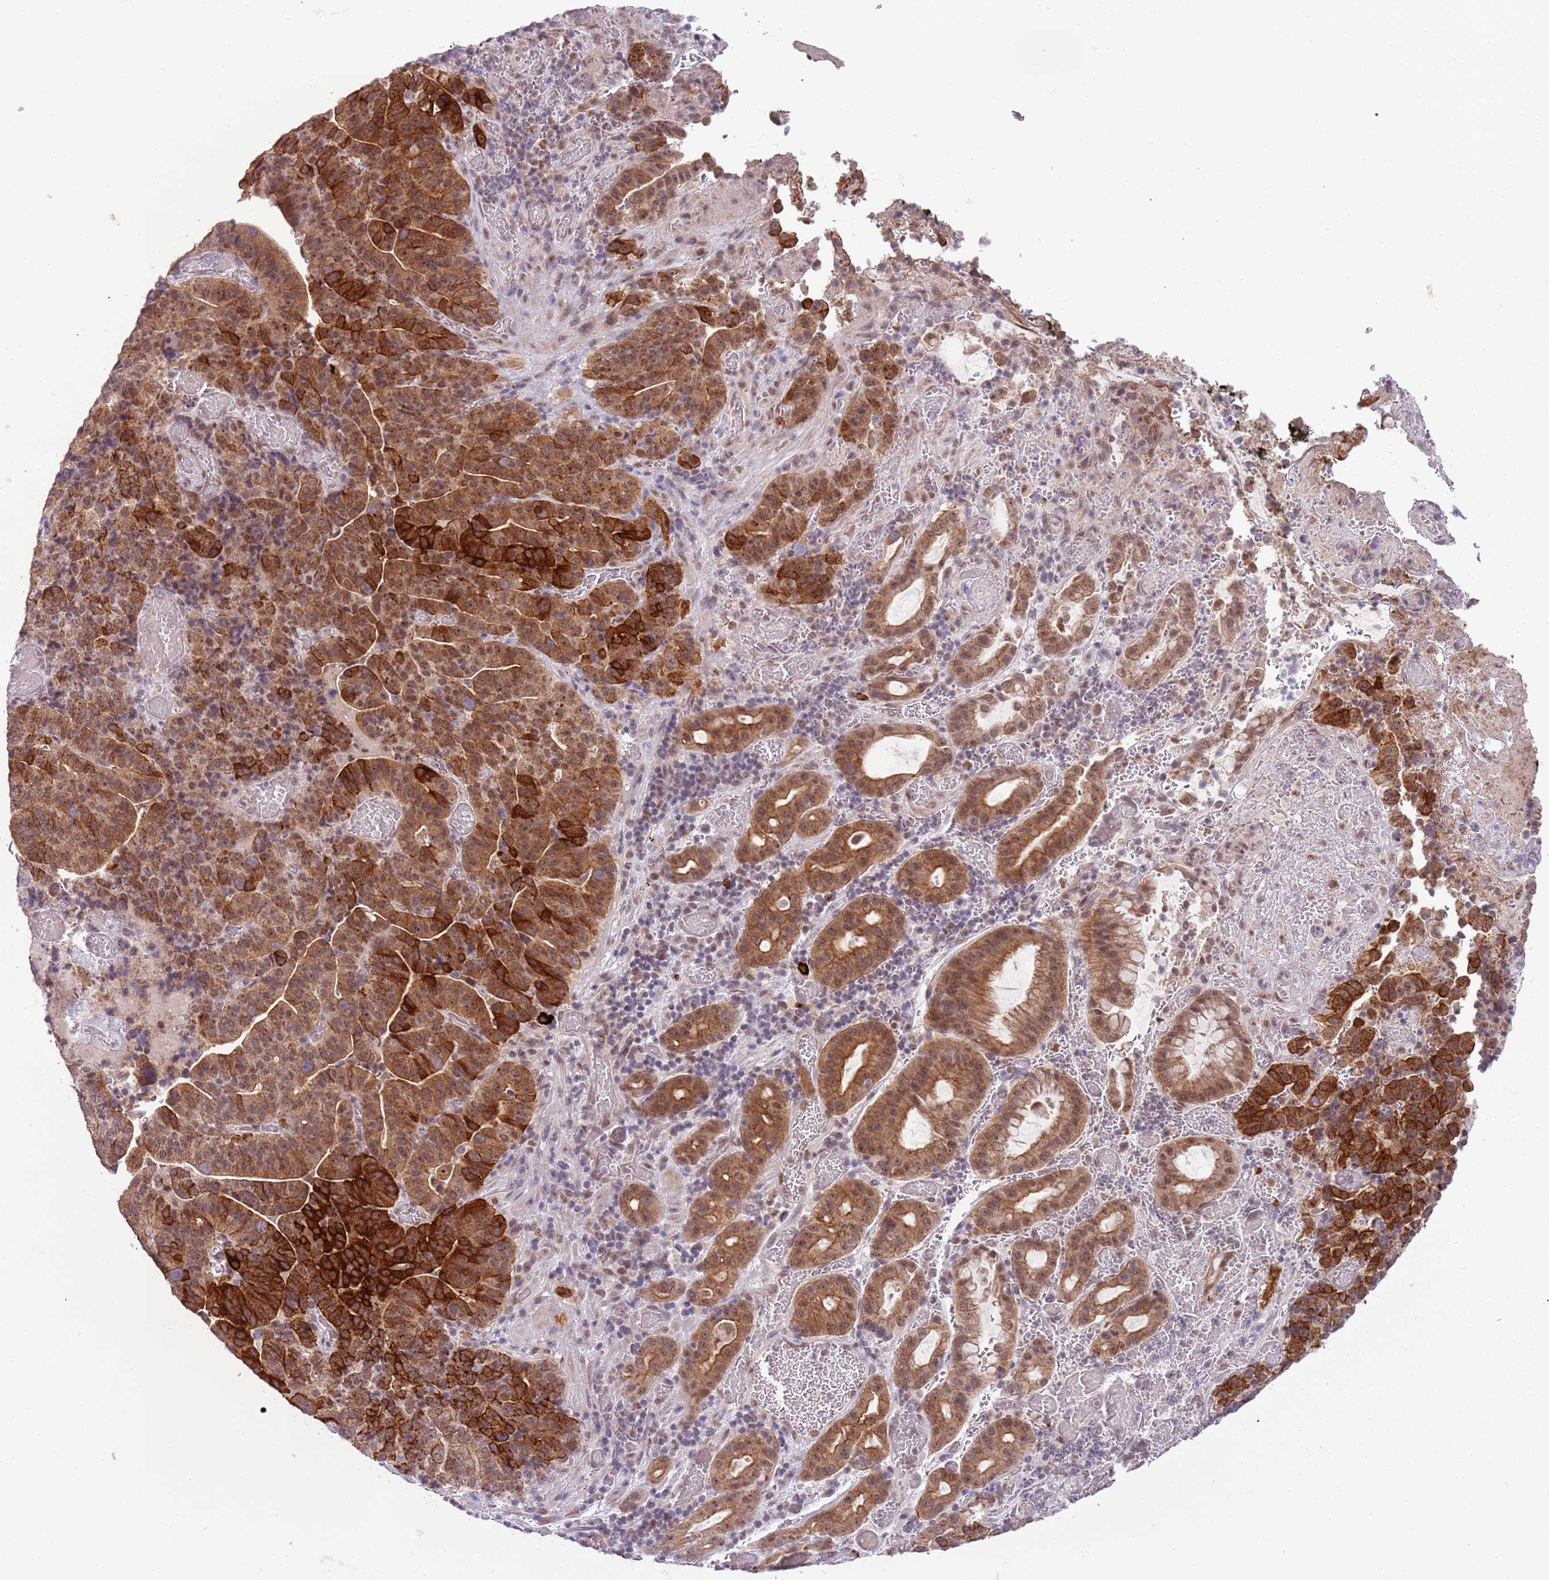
{"staining": {"intensity": "strong", "quantity": "25%-75%", "location": "cytoplasmic/membranous"}, "tissue": "stomach cancer", "cell_type": "Tumor cells", "image_type": "cancer", "snomed": [{"axis": "morphology", "description": "Adenocarcinoma, NOS"}, {"axis": "topography", "description": "Stomach"}], "caption": "A brown stain highlights strong cytoplasmic/membranous expression of a protein in human adenocarcinoma (stomach) tumor cells. (IHC, brightfield microscopy, high magnification).", "gene": "FAM120AOS", "patient": {"sex": "male", "age": 48}}